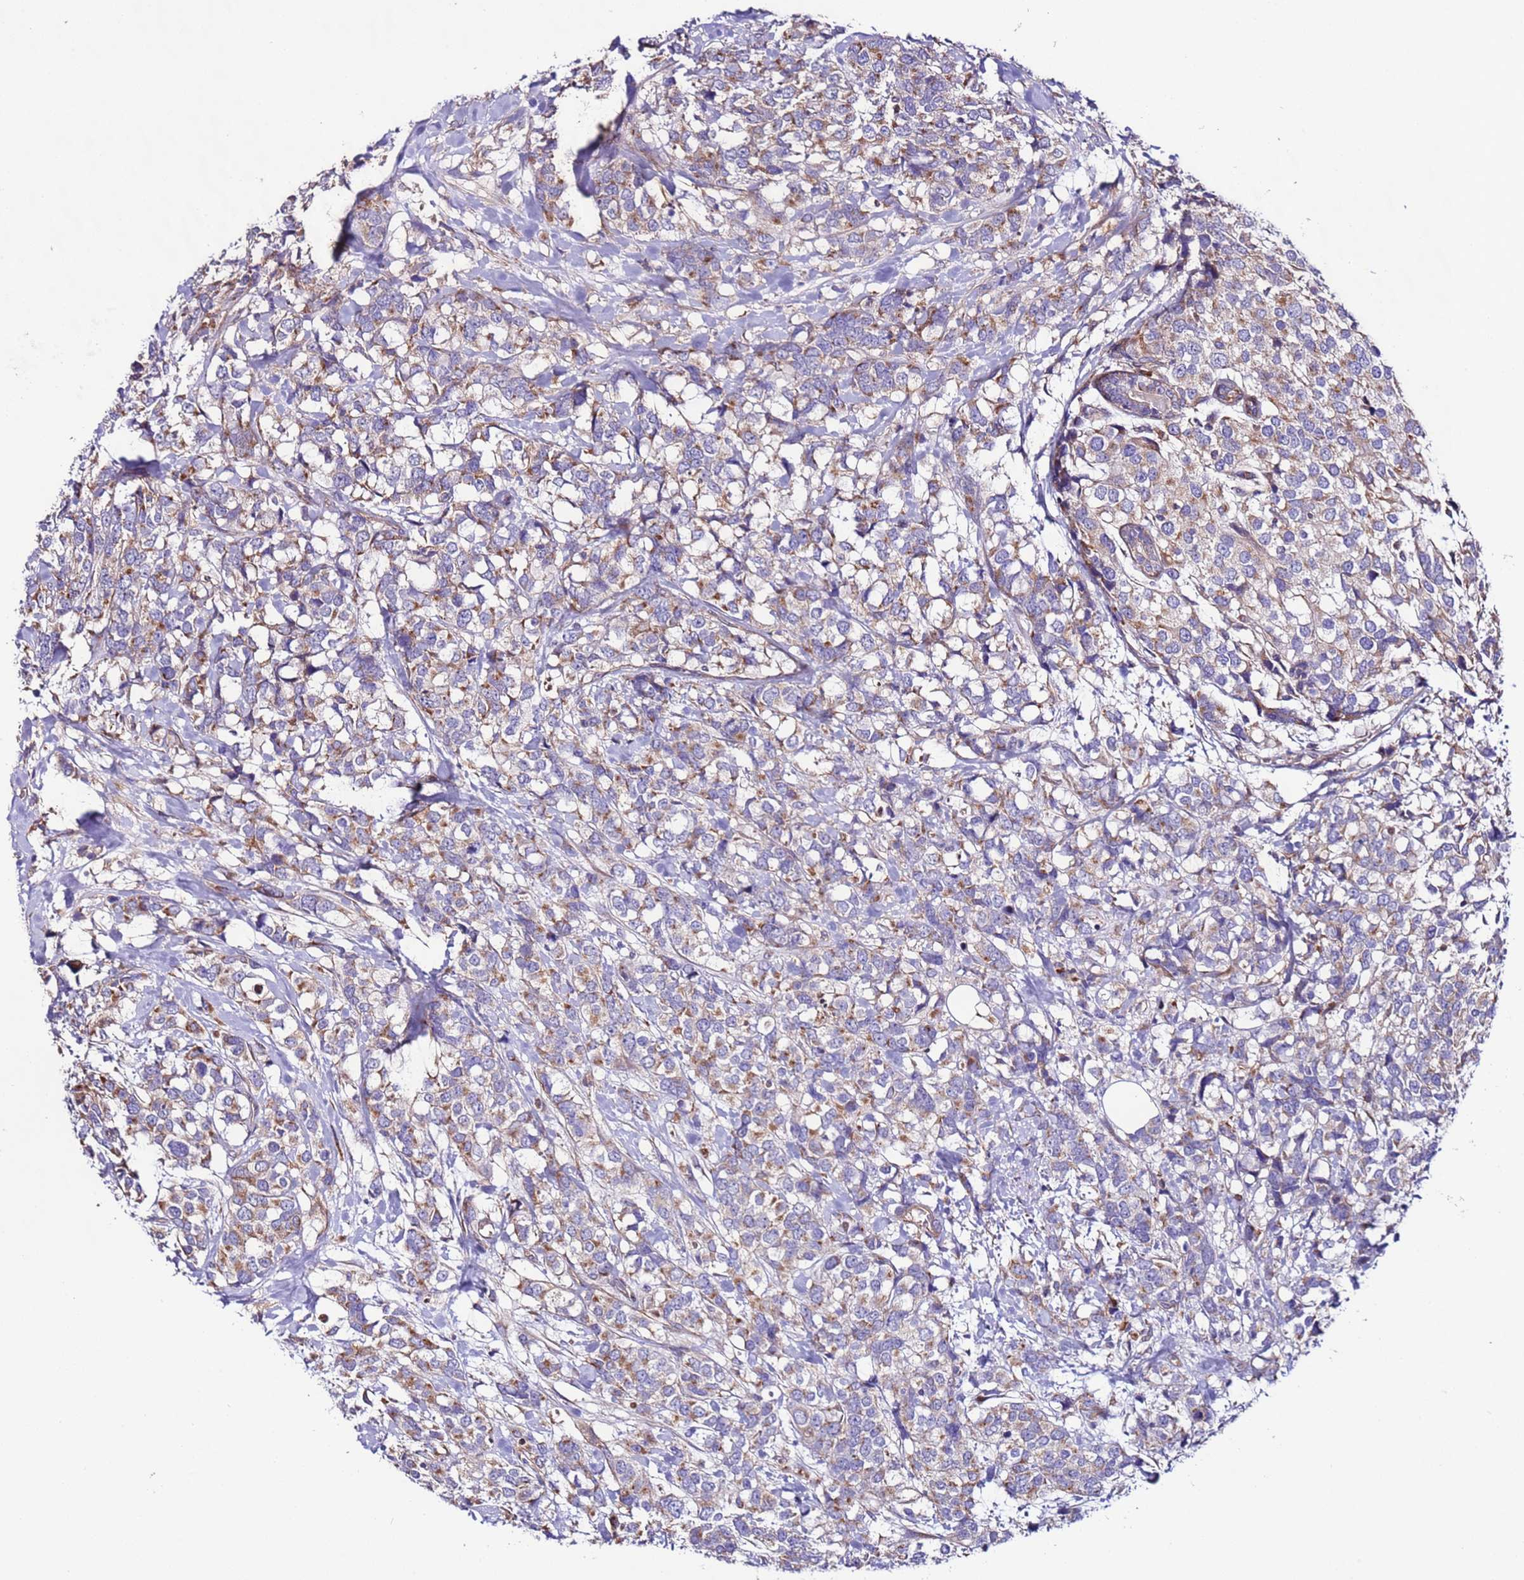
{"staining": {"intensity": "weak", "quantity": "25%-75%", "location": "cytoplasmic/membranous"}, "tissue": "breast cancer", "cell_type": "Tumor cells", "image_type": "cancer", "snomed": [{"axis": "morphology", "description": "Lobular carcinoma"}, {"axis": "topography", "description": "Breast"}], "caption": "Breast lobular carcinoma was stained to show a protein in brown. There is low levels of weak cytoplasmic/membranous expression in about 25%-75% of tumor cells. The protein is shown in brown color, while the nuclei are stained blue.", "gene": "SPCS1", "patient": {"sex": "female", "age": 59}}